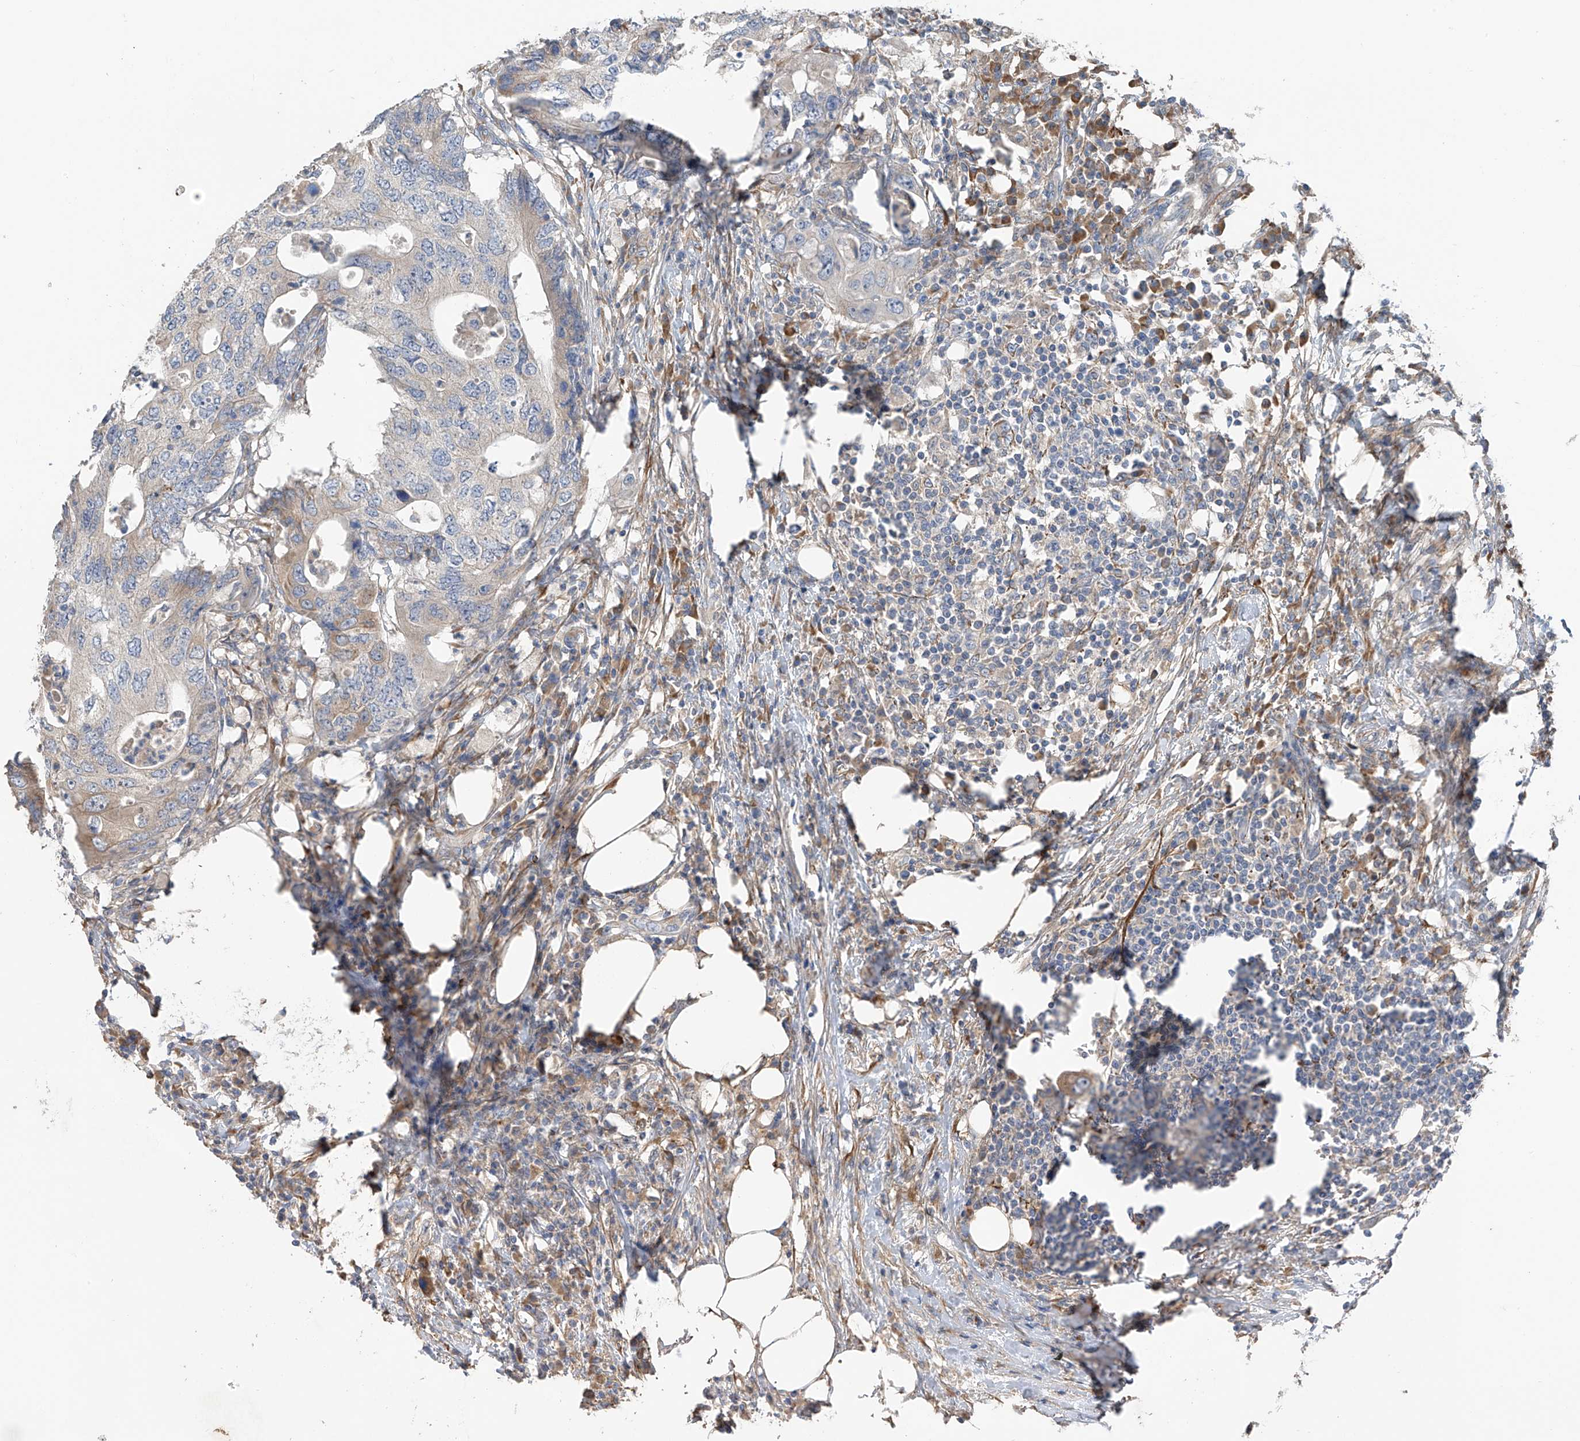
{"staining": {"intensity": "negative", "quantity": "none", "location": "none"}, "tissue": "colorectal cancer", "cell_type": "Tumor cells", "image_type": "cancer", "snomed": [{"axis": "morphology", "description": "Adenocarcinoma, NOS"}, {"axis": "topography", "description": "Colon"}], "caption": "This is a photomicrograph of immunohistochemistry (IHC) staining of adenocarcinoma (colorectal), which shows no staining in tumor cells.", "gene": "GALNTL6", "patient": {"sex": "male", "age": 71}}